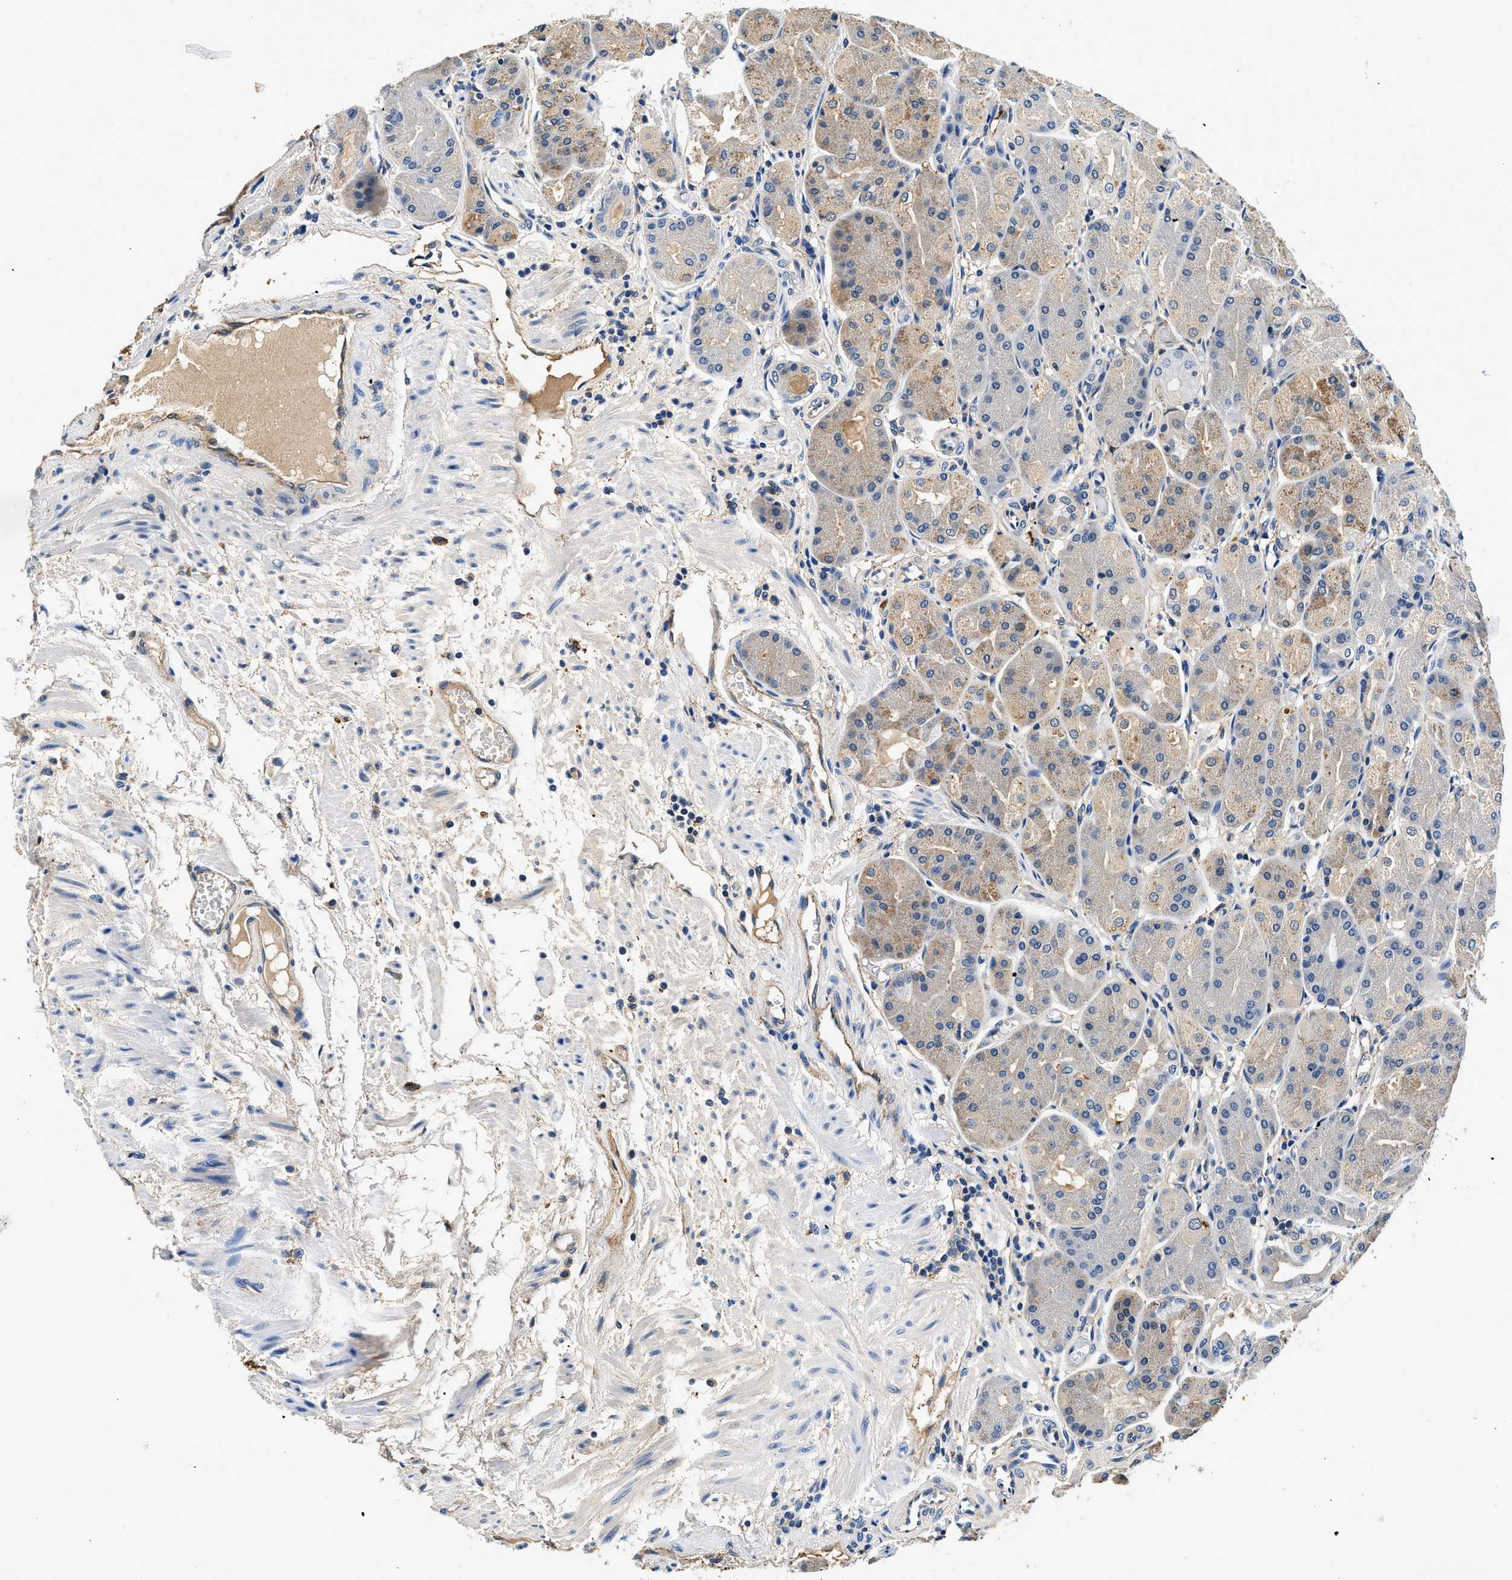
{"staining": {"intensity": "moderate", "quantity": "25%-75%", "location": "cytoplasmic/membranous"}, "tissue": "stomach", "cell_type": "Glandular cells", "image_type": "normal", "snomed": [{"axis": "morphology", "description": "Normal tissue, NOS"}, {"axis": "topography", "description": "Stomach, upper"}], "caption": "DAB immunohistochemical staining of benign human stomach demonstrates moderate cytoplasmic/membranous protein positivity in about 25%-75% of glandular cells. The staining was performed using DAB, with brown indicating positive protein expression. Nuclei are stained blue with hematoxylin.", "gene": "ZFAND3", "patient": {"sex": "male", "age": 72}}